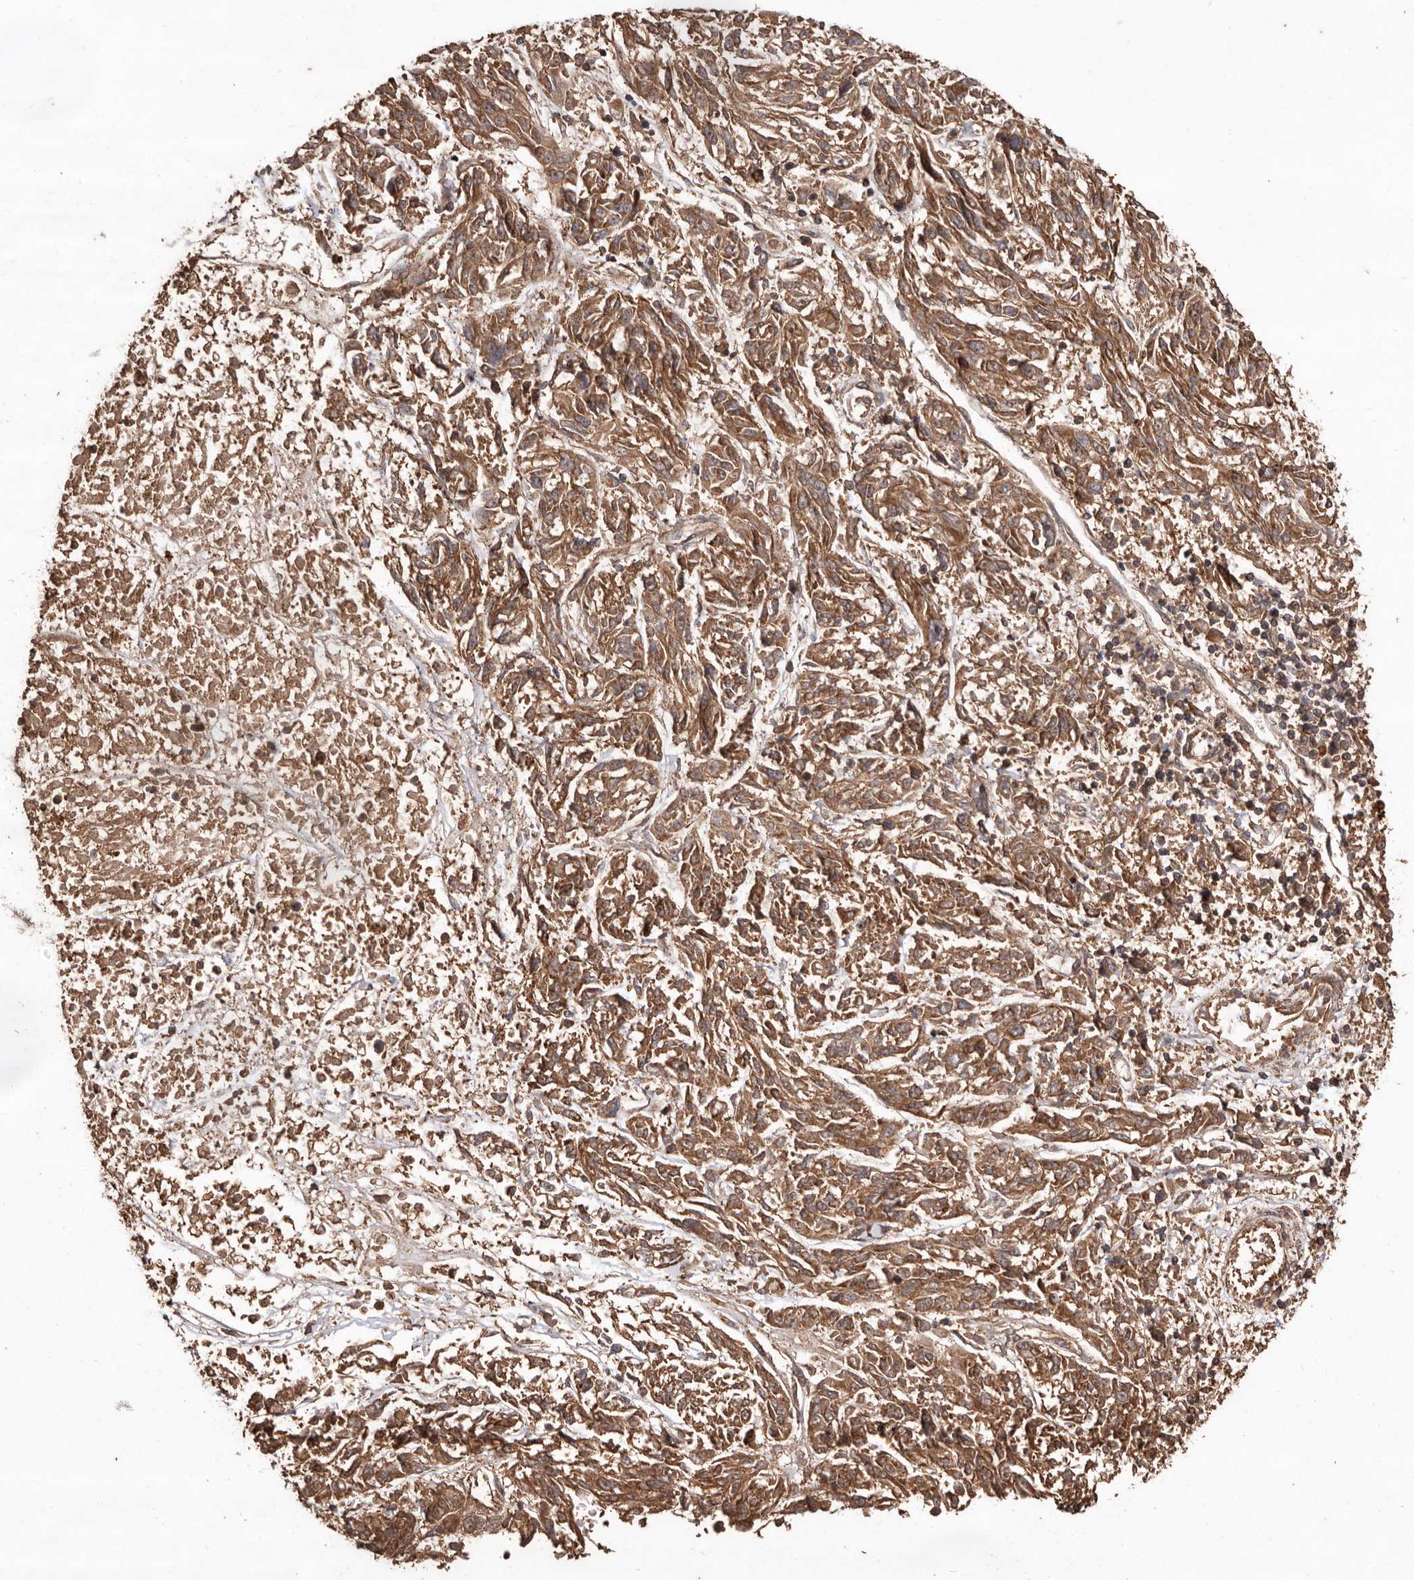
{"staining": {"intensity": "moderate", "quantity": ">75%", "location": "cytoplasmic/membranous"}, "tissue": "melanoma", "cell_type": "Tumor cells", "image_type": "cancer", "snomed": [{"axis": "morphology", "description": "Malignant melanoma, NOS"}, {"axis": "topography", "description": "Skin"}], "caption": "Melanoma stained for a protein exhibits moderate cytoplasmic/membranous positivity in tumor cells. The staining is performed using DAB (3,3'-diaminobenzidine) brown chromogen to label protein expression. The nuclei are counter-stained blue using hematoxylin.", "gene": "RWDD1", "patient": {"sex": "male", "age": 53}}